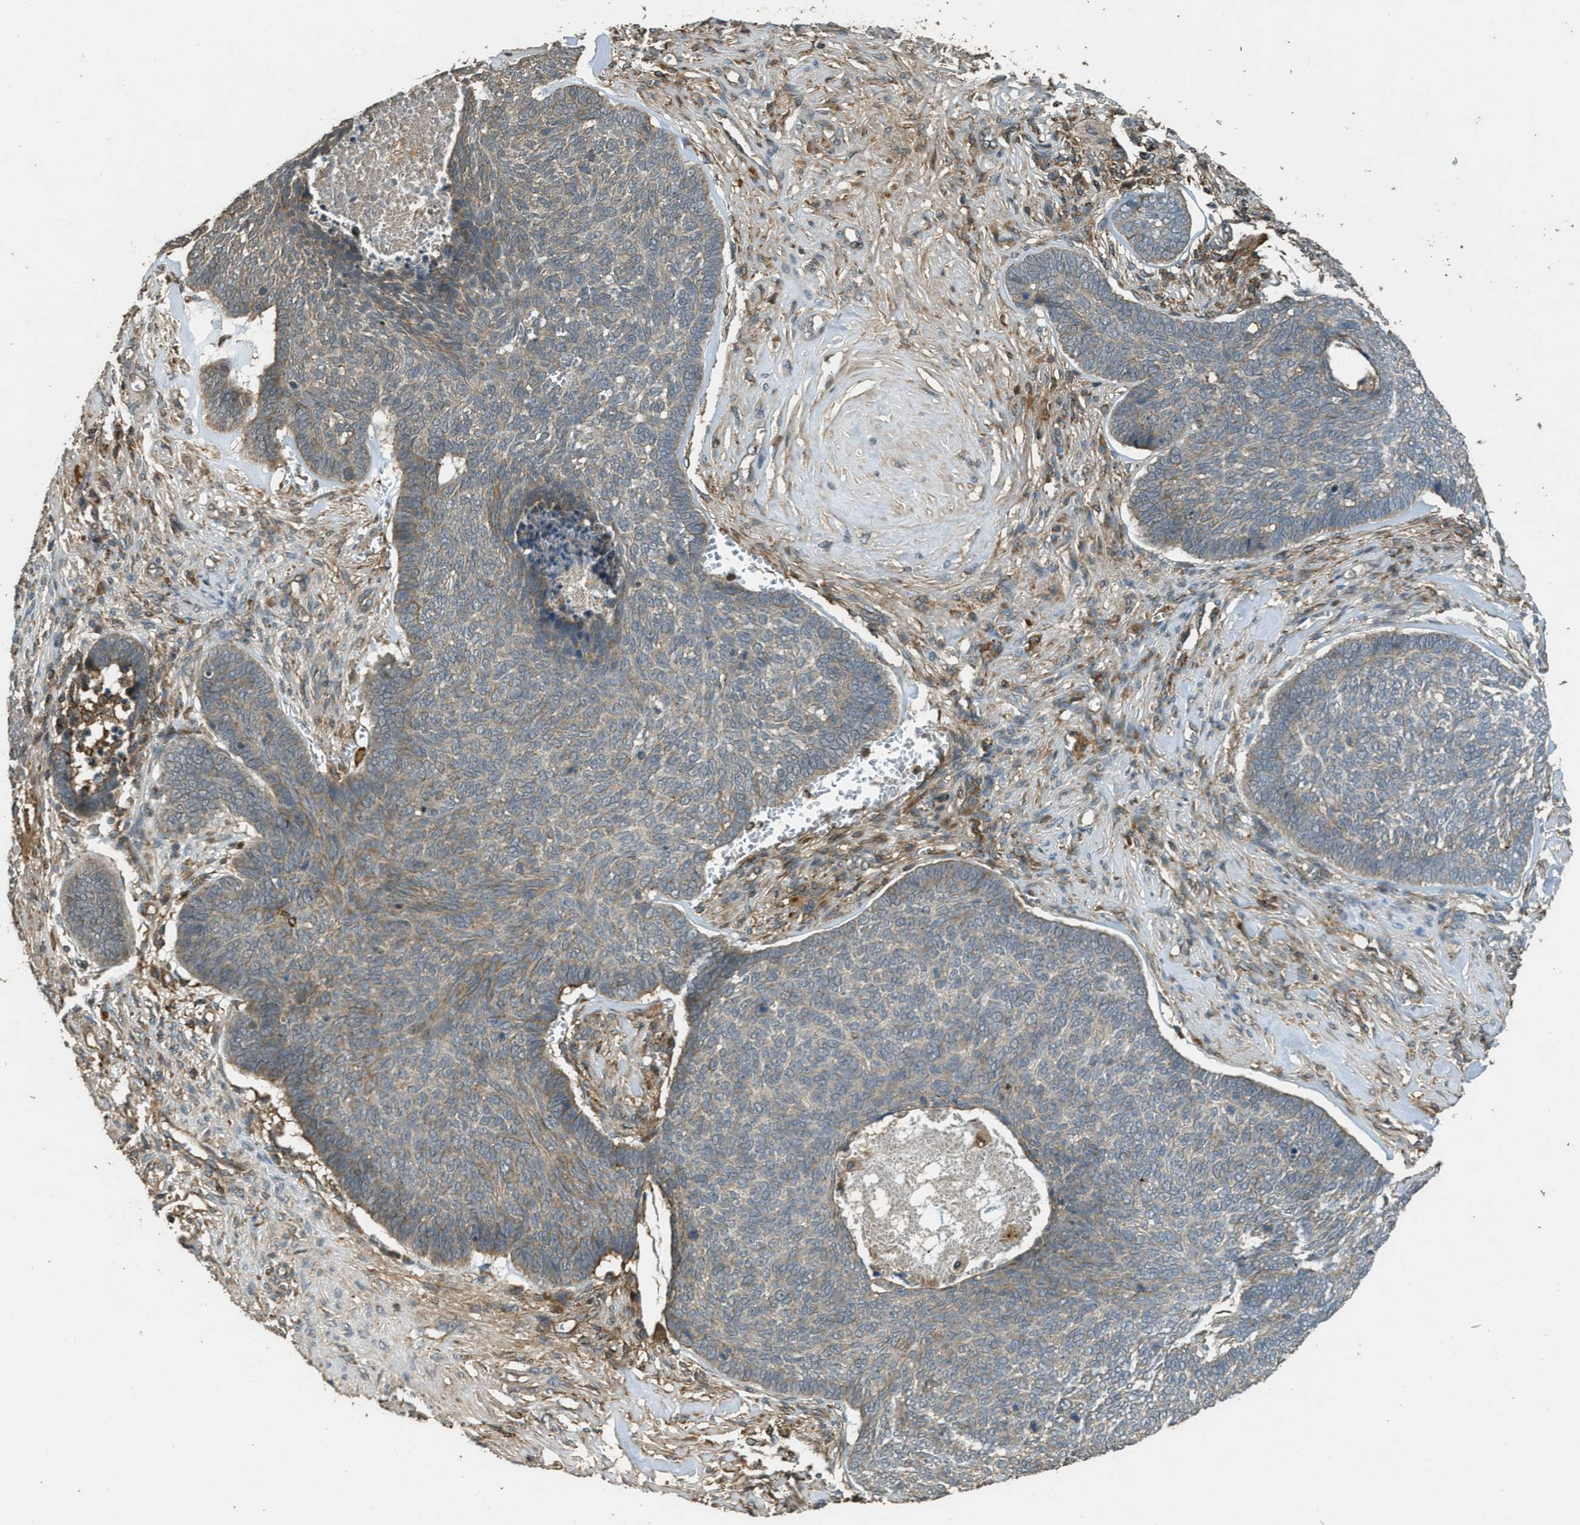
{"staining": {"intensity": "weak", "quantity": "25%-75%", "location": "cytoplasmic/membranous,nuclear"}, "tissue": "skin cancer", "cell_type": "Tumor cells", "image_type": "cancer", "snomed": [{"axis": "morphology", "description": "Basal cell carcinoma"}, {"axis": "topography", "description": "Skin"}], "caption": "Immunohistochemistry (DAB) staining of skin cancer (basal cell carcinoma) reveals weak cytoplasmic/membranous and nuclear protein positivity in about 25%-75% of tumor cells. The staining was performed using DAB, with brown indicating positive protein expression. Nuclei are stained blue with hematoxylin.", "gene": "PPP6R3", "patient": {"sex": "male", "age": 84}}